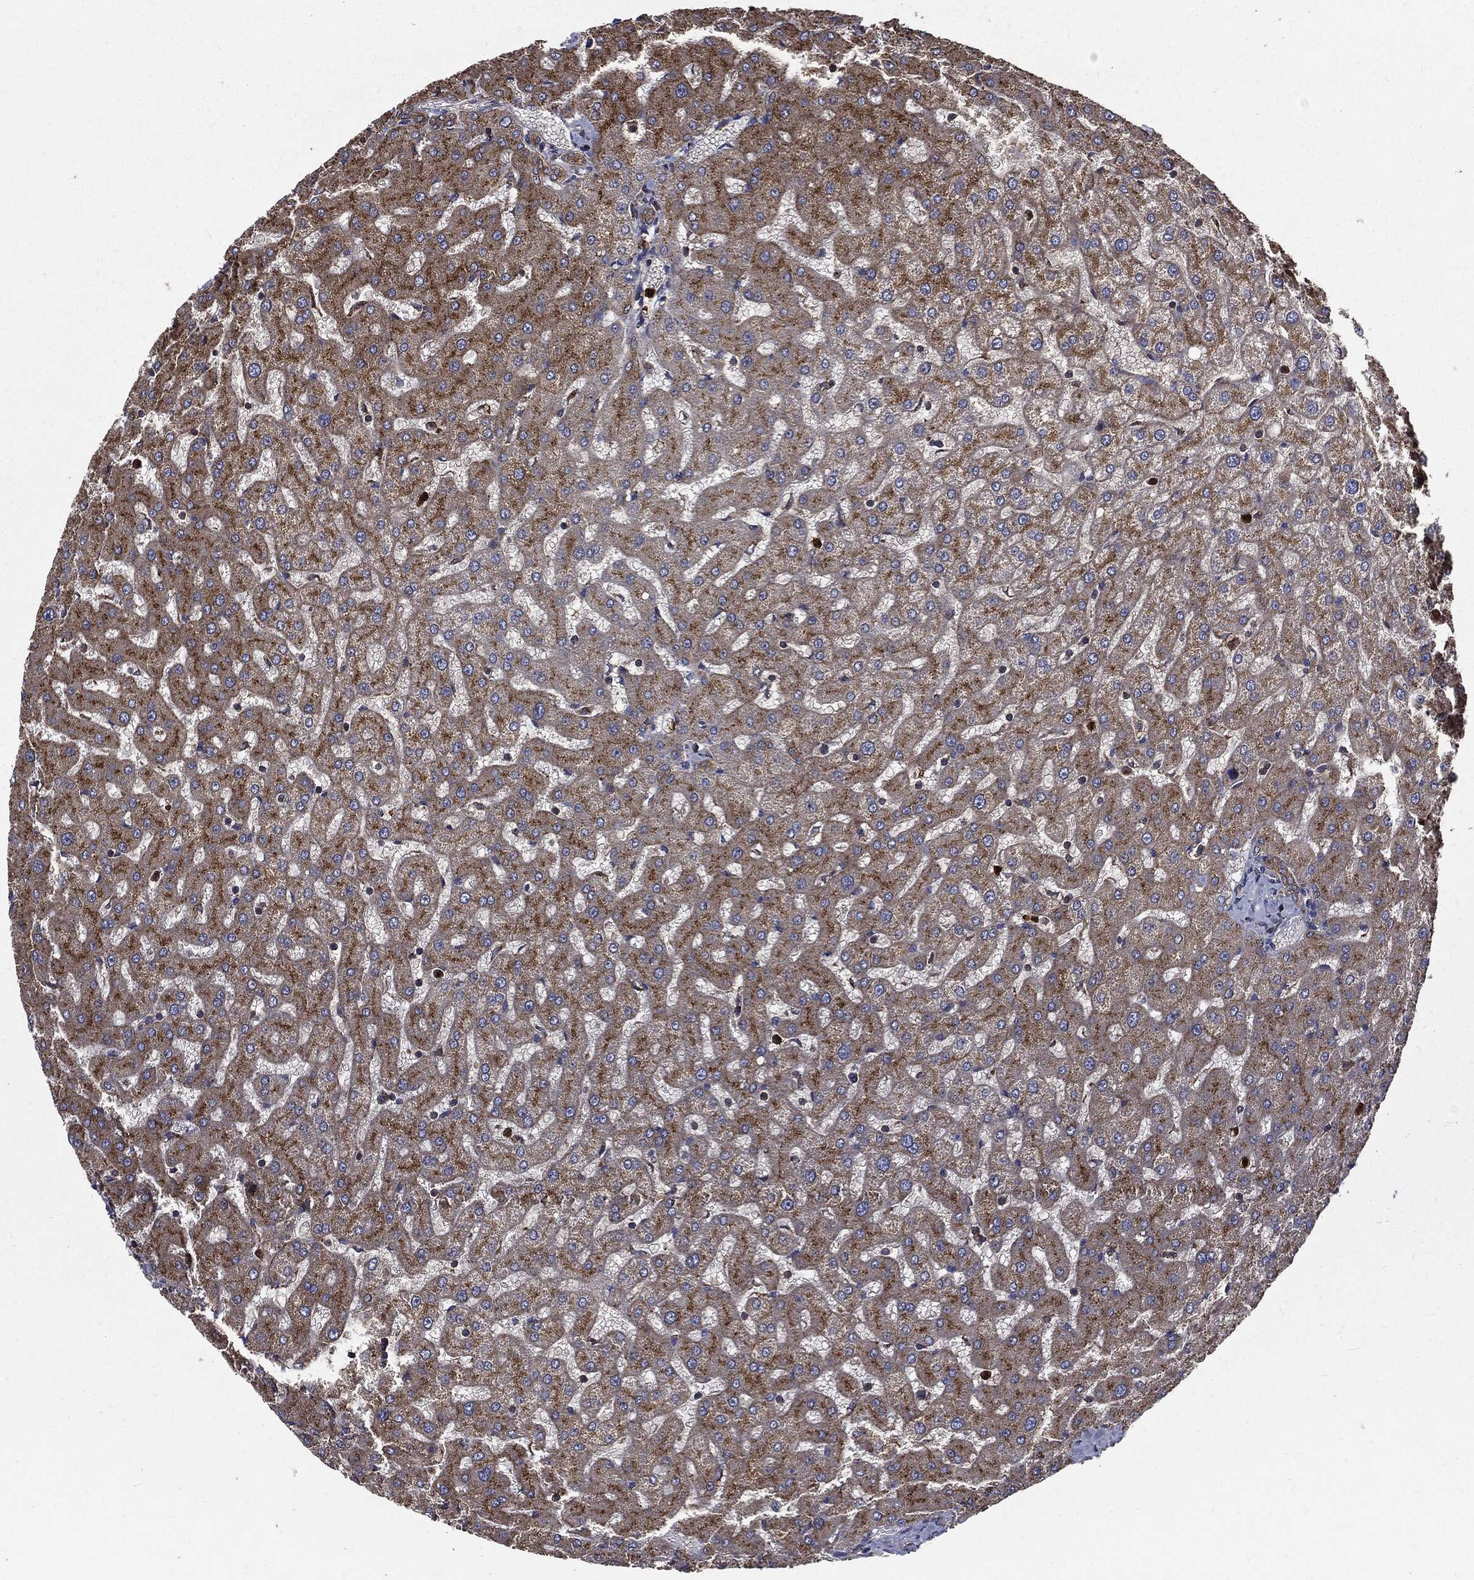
{"staining": {"intensity": "negative", "quantity": "none", "location": "none"}, "tissue": "liver", "cell_type": "Cholangiocytes", "image_type": "normal", "snomed": [{"axis": "morphology", "description": "Normal tissue, NOS"}, {"axis": "topography", "description": "Liver"}], "caption": "The micrograph demonstrates no staining of cholangiocytes in benign liver.", "gene": "PDCD6IP", "patient": {"sex": "female", "age": 50}}